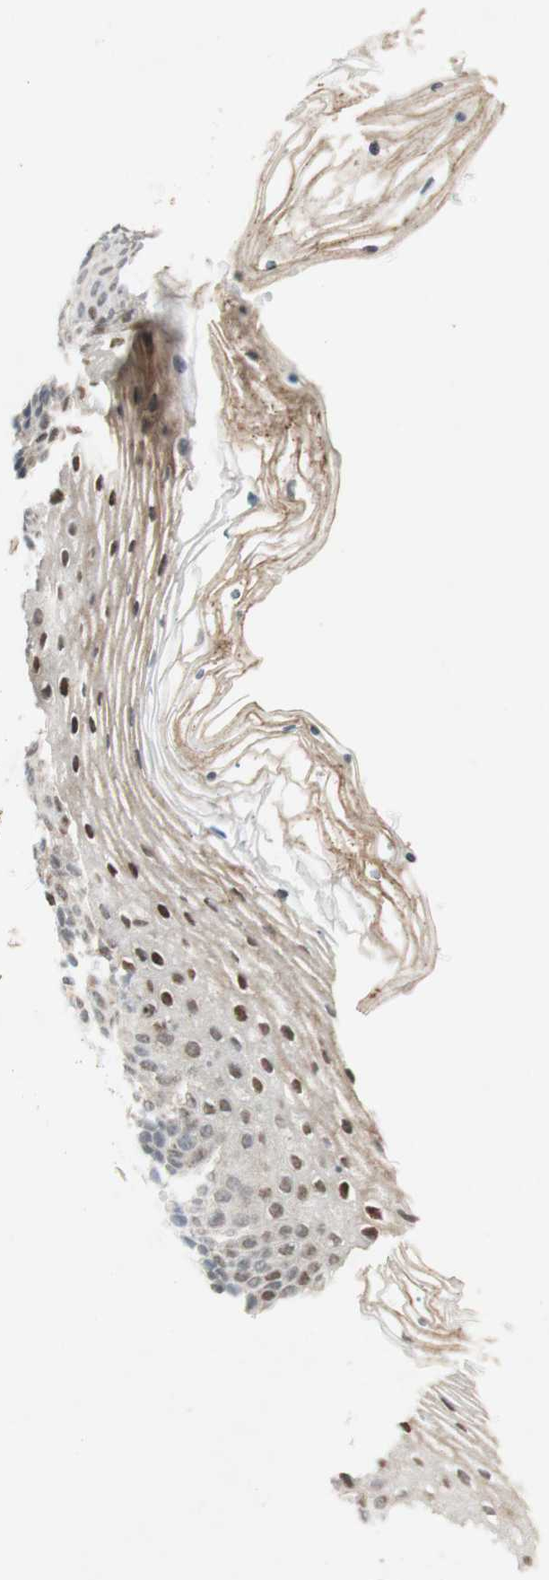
{"staining": {"intensity": "moderate", "quantity": "25%-75%", "location": "cytoplasmic/membranous,nuclear"}, "tissue": "vagina", "cell_type": "Squamous epithelial cells", "image_type": "normal", "snomed": [{"axis": "morphology", "description": "Normal tissue, NOS"}, {"axis": "topography", "description": "Vagina"}], "caption": "Protein staining demonstrates moderate cytoplasmic/membranous,nuclear staining in approximately 25%-75% of squamous epithelial cells in benign vagina.", "gene": "DNMT3A", "patient": {"sex": "female", "age": 32}}